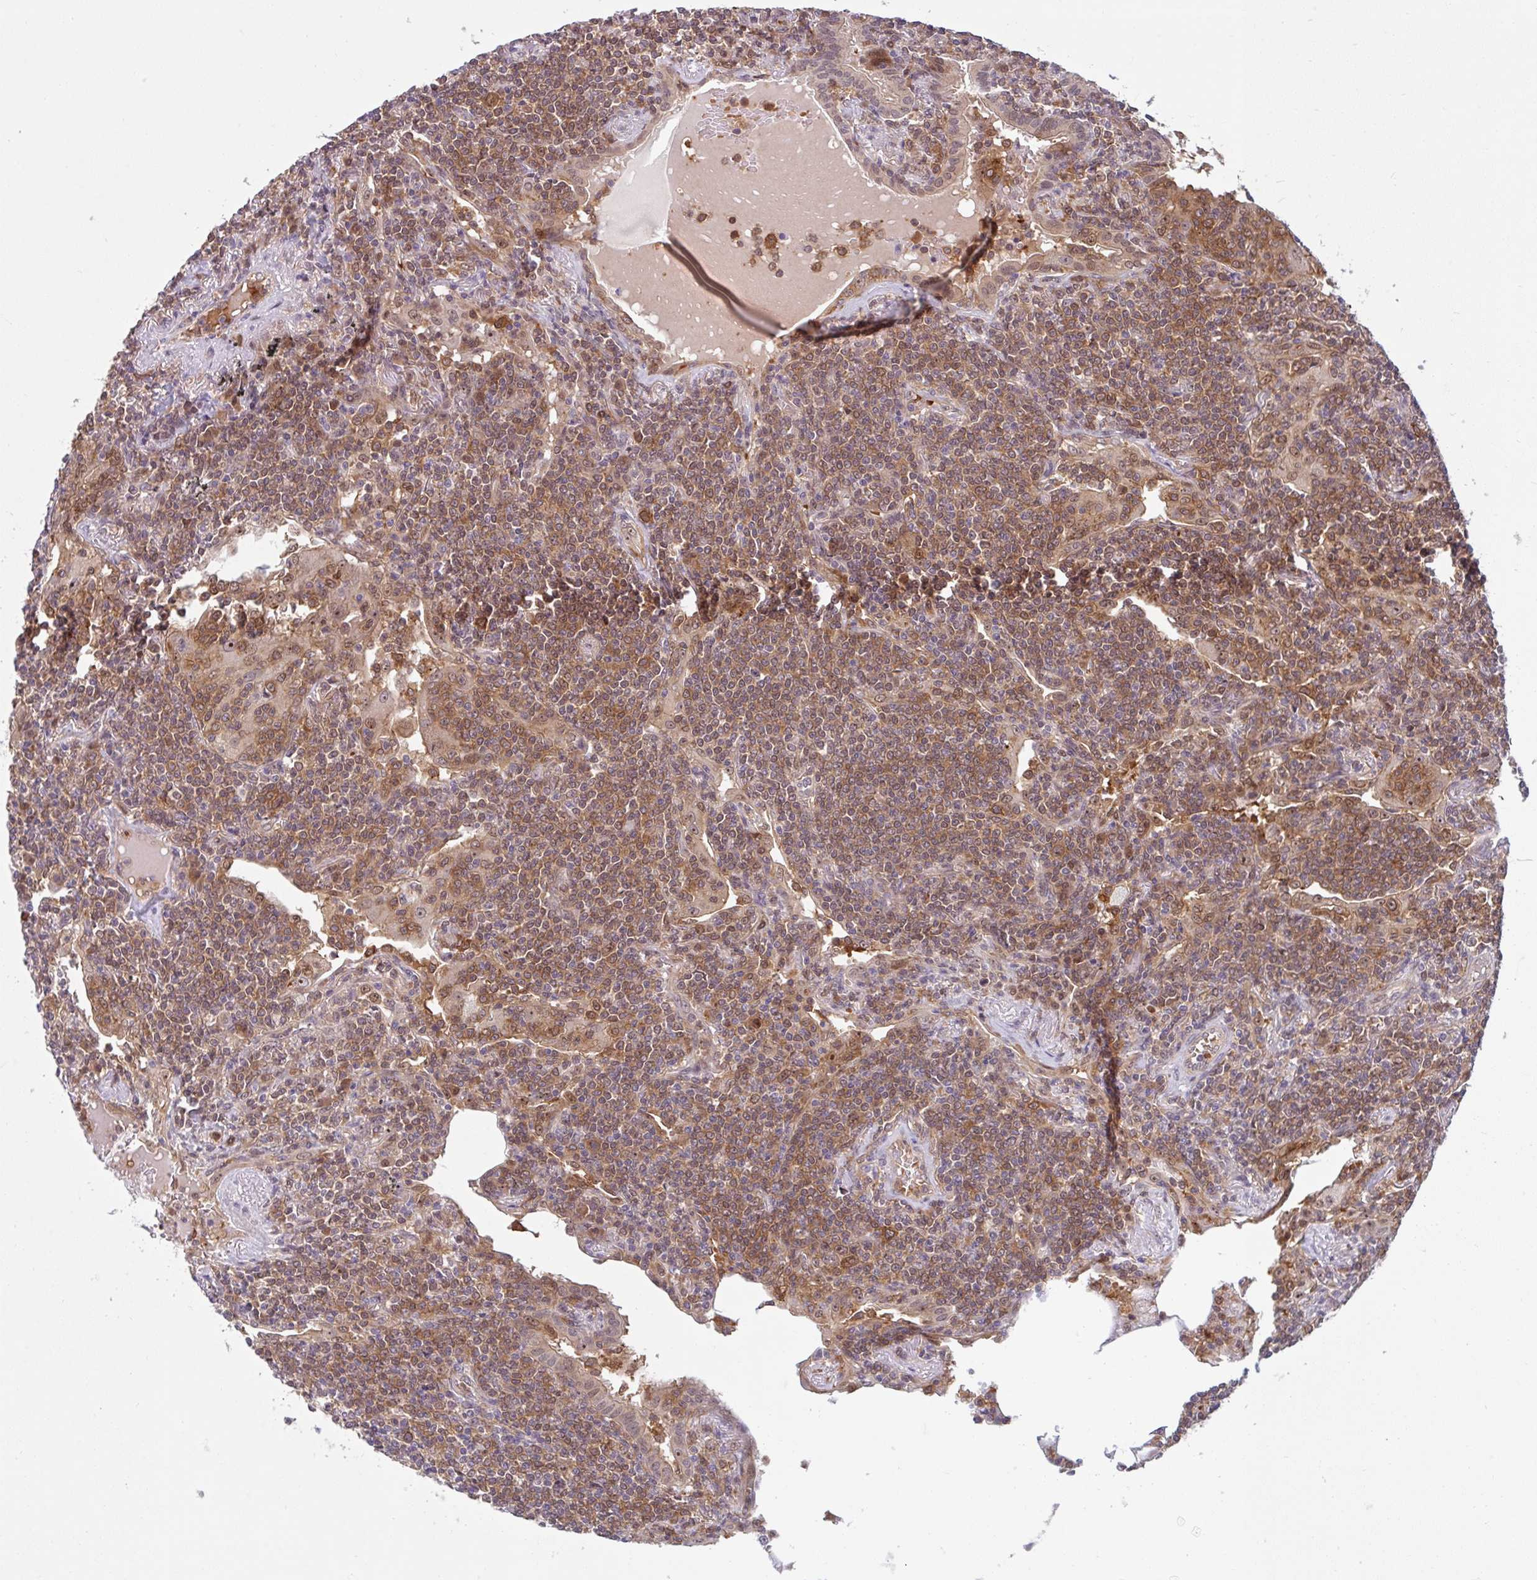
{"staining": {"intensity": "moderate", "quantity": ">75%", "location": "cytoplasmic/membranous"}, "tissue": "lymphoma", "cell_type": "Tumor cells", "image_type": "cancer", "snomed": [{"axis": "morphology", "description": "Malignant lymphoma, non-Hodgkin's type, Low grade"}, {"axis": "topography", "description": "Lung"}], "caption": "Protein analysis of lymphoma tissue displays moderate cytoplasmic/membranous staining in about >75% of tumor cells. (DAB IHC, brown staining for protein, blue staining for nuclei).", "gene": "HMBS", "patient": {"sex": "female", "age": 71}}